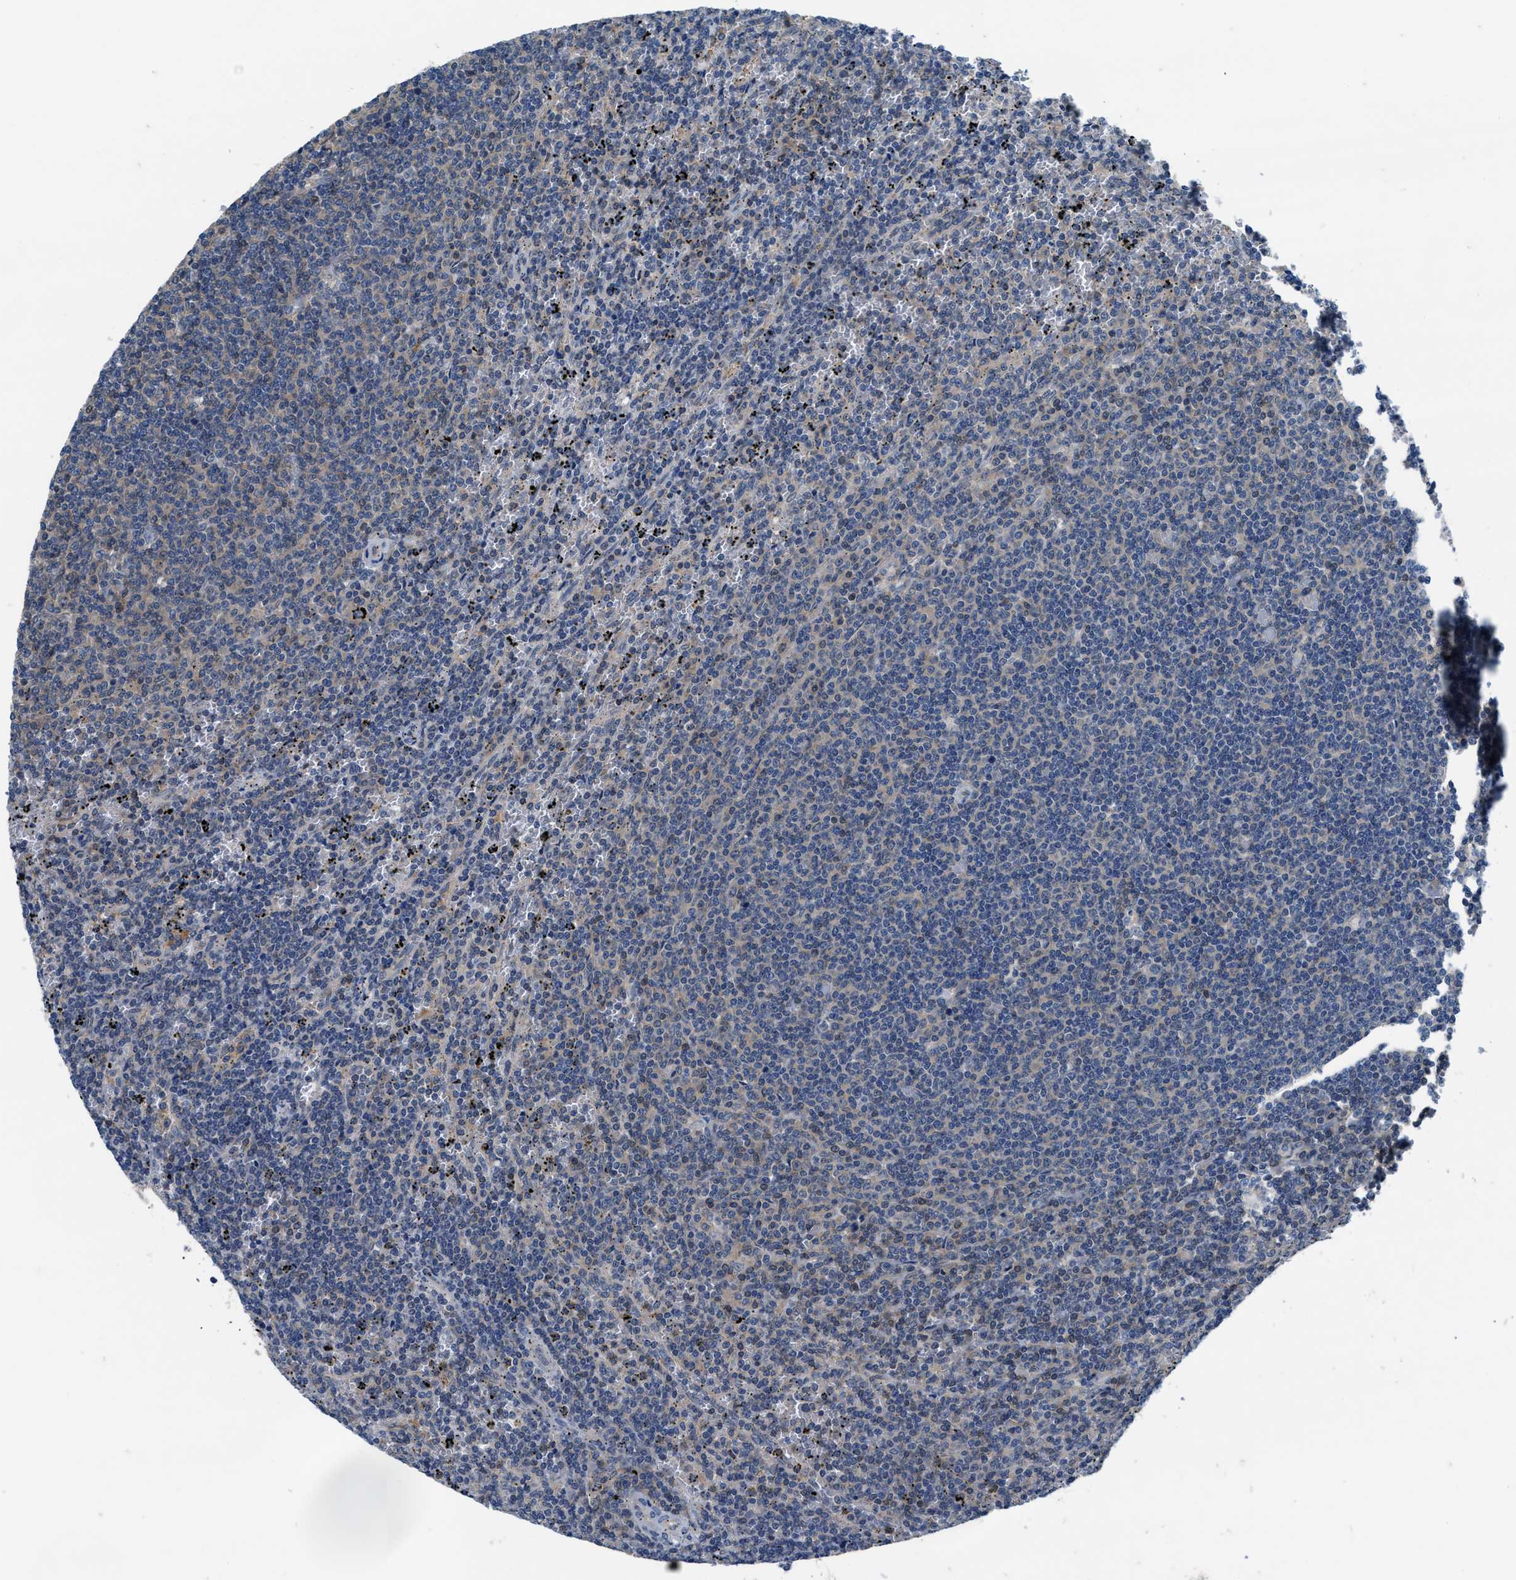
{"staining": {"intensity": "negative", "quantity": "none", "location": "none"}, "tissue": "lymphoma", "cell_type": "Tumor cells", "image_type": "cancer", "snomed": [{"axis": "morphology", "description": "Malignant lymphoma, non-Hodgkin's type, Low grade"}, {"axis": "topography", "description": "Spleen"}], "caption": "Lymphoma was stained to show a protein in brown. There is no significant positivity in tumor cells.", "gene": "NUDT5", "patient": {"sex": "female", "age": 50}}